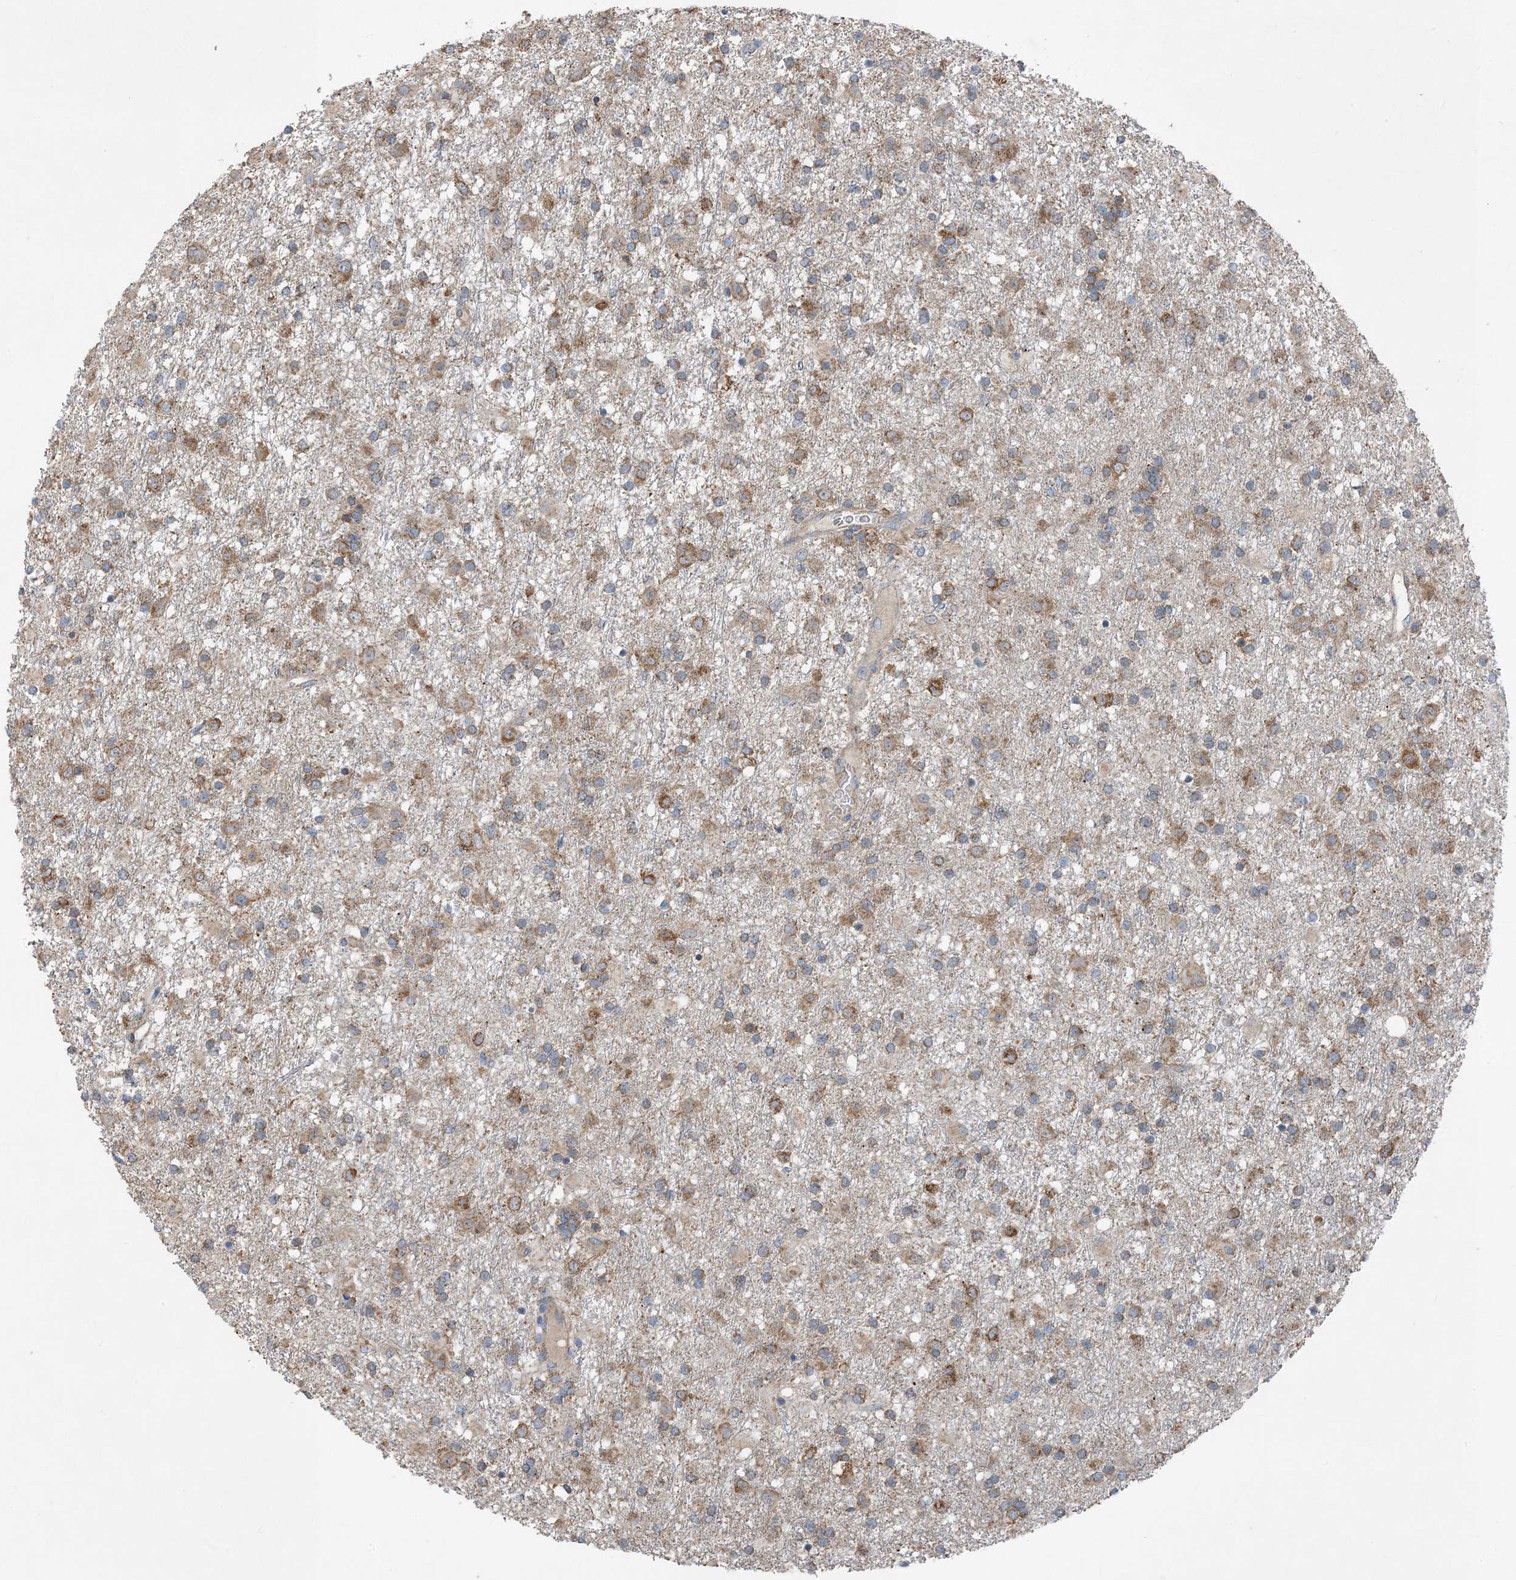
{"staining": {"intensity": "moderate", "quantity": "25%-75%", "location": "cytoplasmic/membranous"}, "tissue": "glioma", "cell_type": "Tumor cells", "image_type": "cancer", "snomed": [{"axis": "morphology", "description": "Glioma, malignant, Low grade"}, {"axis": "topography", "description": "Brain"}], "caption": "Brown immunohistochemical staining in human malignant glioma (low-grade) shows moderate cytoplasmic/membranous expression in about 25%-75% of tumor cells.", "gene": "DHX30", "patient": {"sex": "male", "age": 65}}